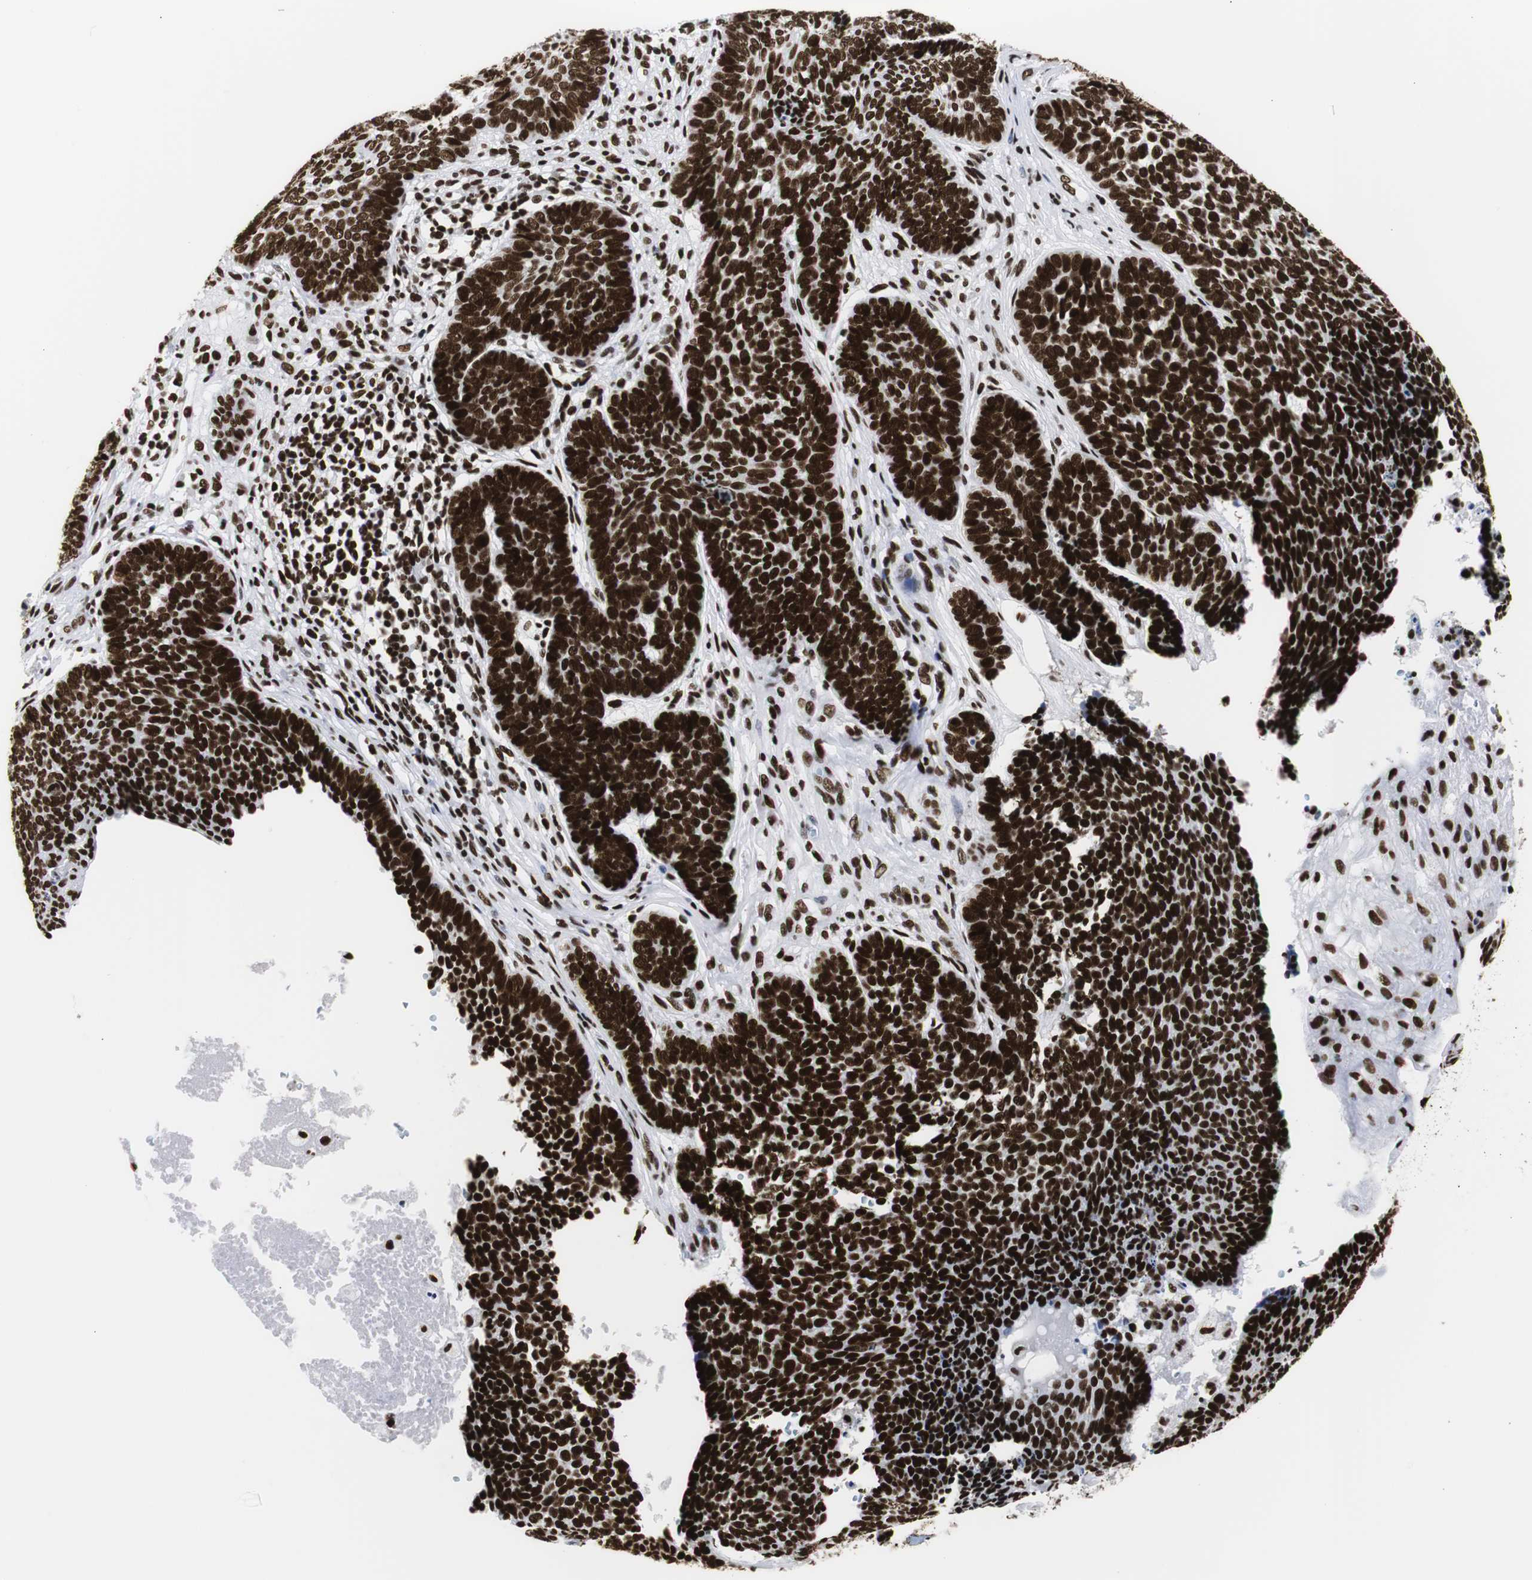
{"staining": {"intensity": "strong", "quantity": ">75%", "location": "nuclear"}, "tissue": "skin cancer", "cell_type": "Tumor cells", "image_type": "cancer", "snomed": [{"axis": "morphology", "description": "Basal cell carcinoma"}, {"axis": "topography", "description": "Skin"}], "caption": "Immunohistochemical staining of basal cell carcinoma (skin) demonstrates high levels of strong nuclear staining in approximately >75% of tumor cells.", "gene": "HNRNPH2", "patient": {"sex": "male", "age": 84}}